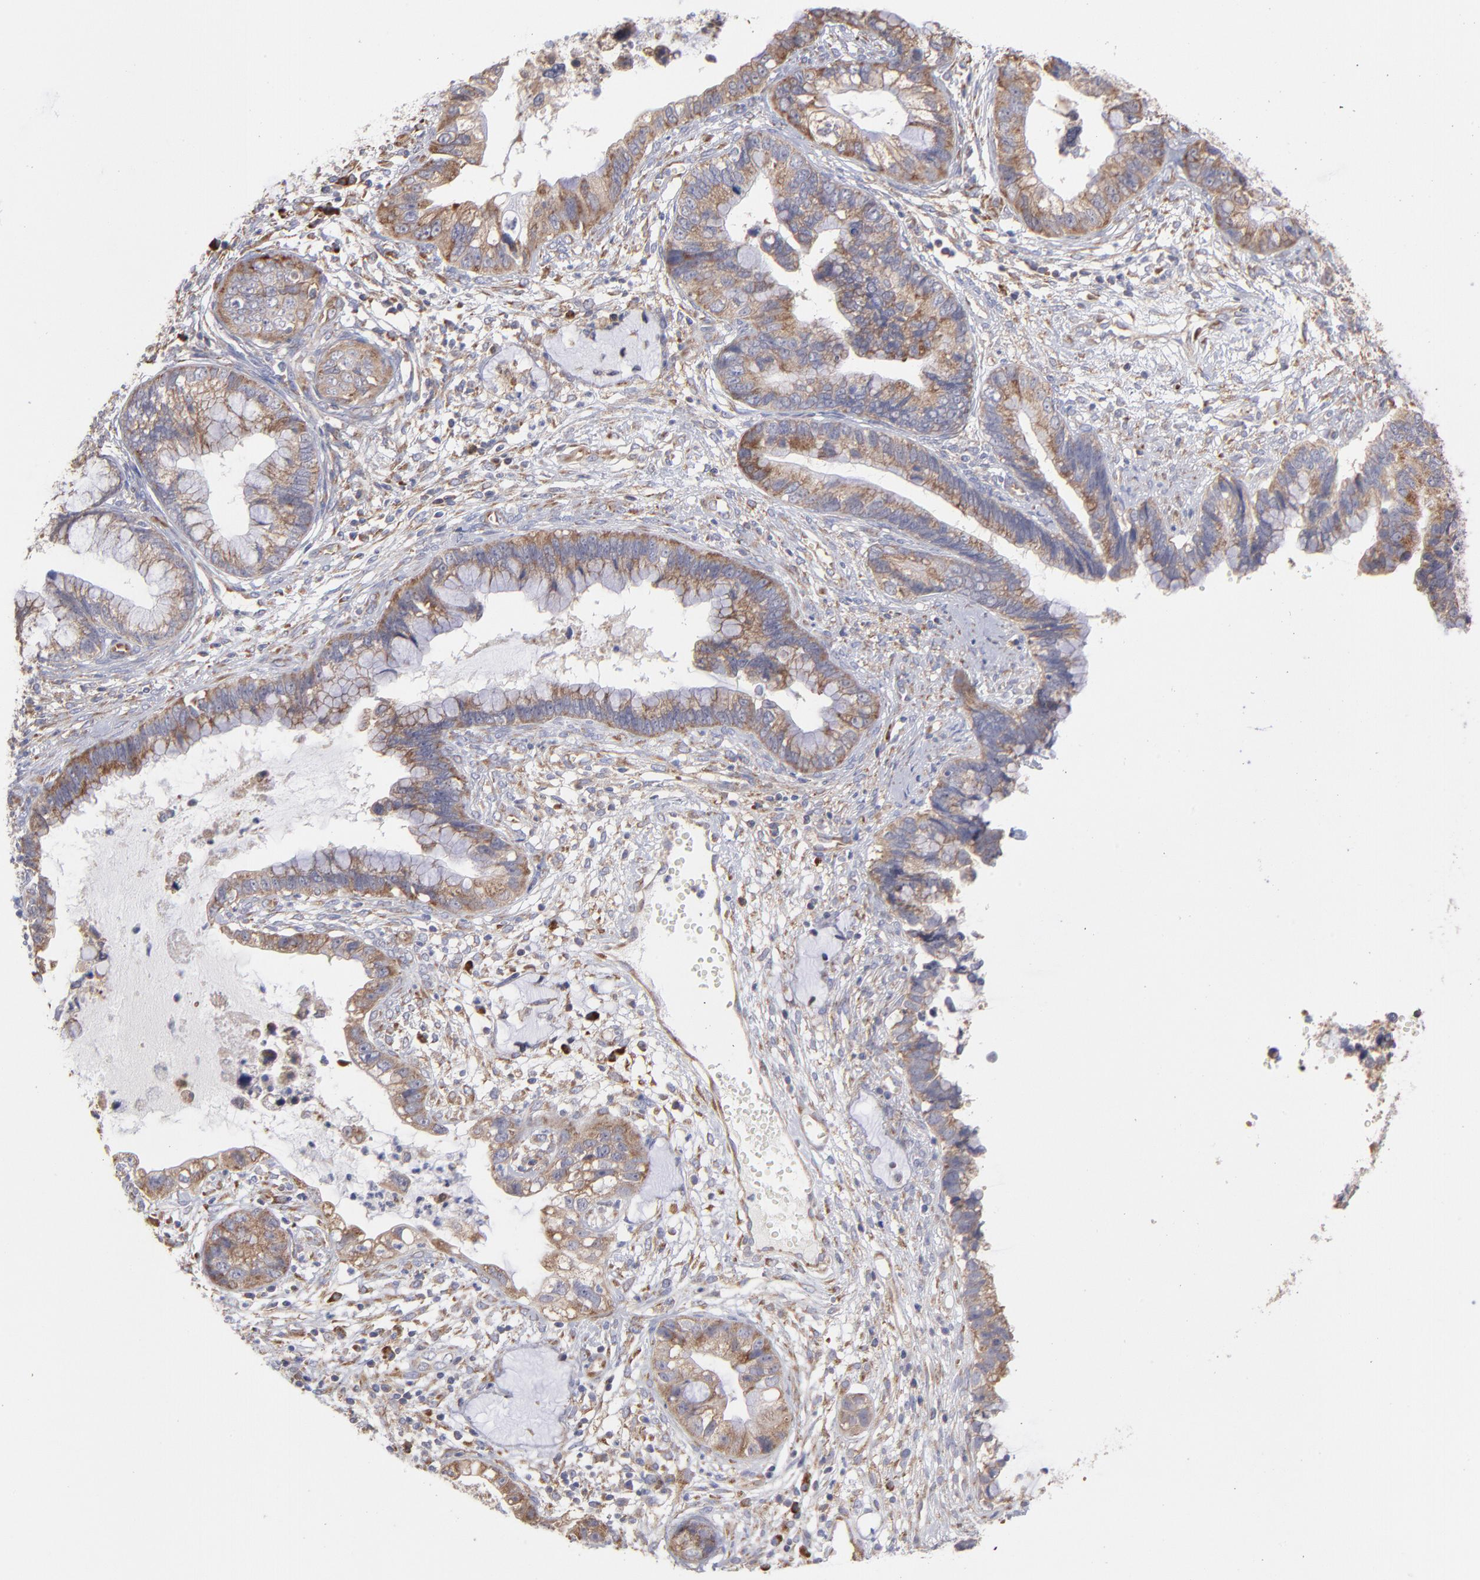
{"staining": {"intensity": "moderate", "quantity": "25%-75%", "location": "cytoplasmic/membranous"}, "tissue": "cervical cancer", "cell_type": "Tumor cells", "image_type": "cancer", "snomed": [{"axis": "morphology", "description": "Adenocarcinoma, NOS"}, {"axis": "topography", "description": "Cervix"}], "caption": "IHC photomicrograph of neoplastic tissue: adenocarcinoma (cervical) stained using immunohistochemistry (IHC) reveals medium levels of moderate protein expression localized specifically in the cytoplasmic/membranous of tumor cells, appearing as a cytoplasmic/membranous brown color.", "gene": "RPLP0", "patient": {"sex": "female", "age": 44}}